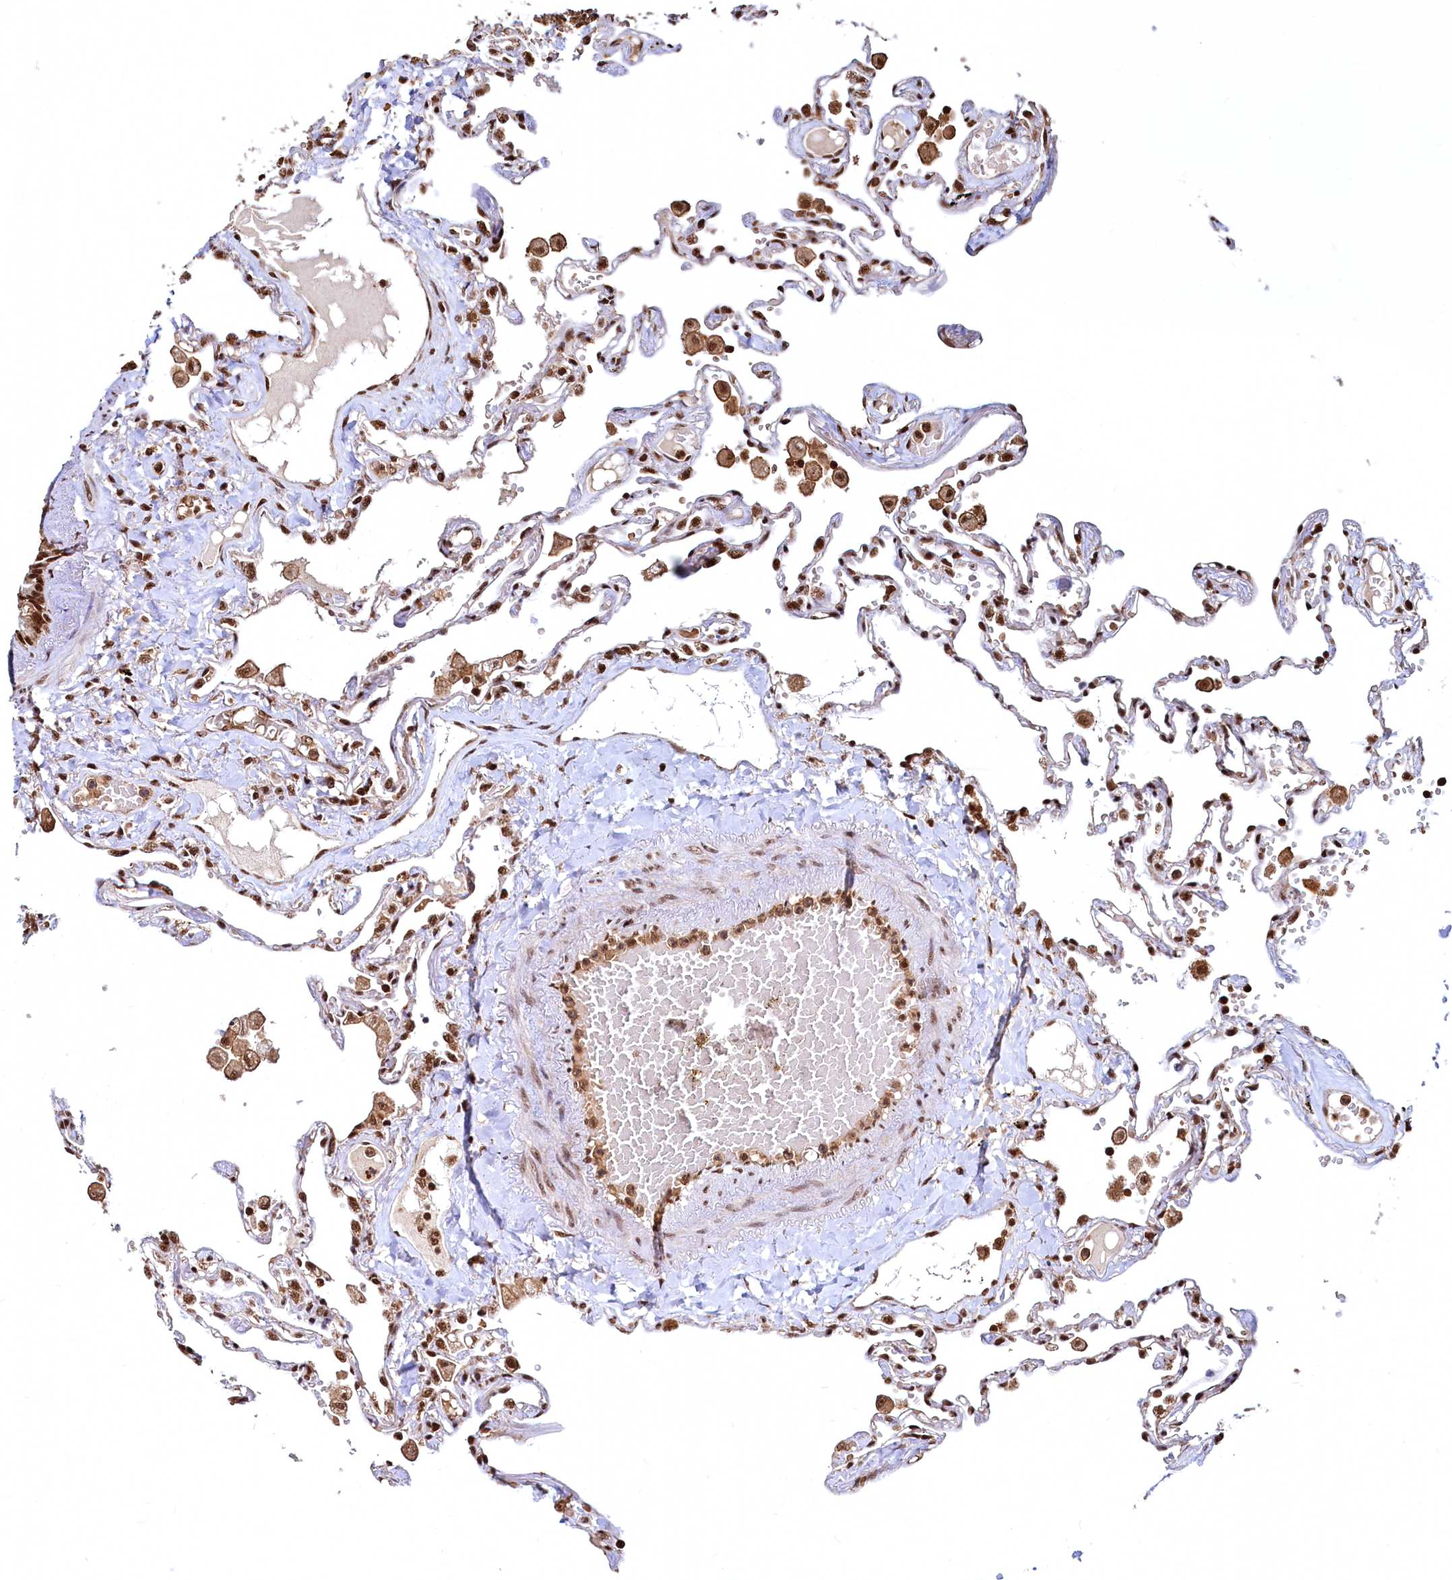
{"staining": {"intensity": "strong", "quantity": ">75%", "location": "nuclear"}, "tissue": "lung", "cell_type": "Alveolar cells", "image_type": "normal", "snomed": [{"axis": "morphology", "description": "Normal tissue, NOS"}, {"axis": "topography", "description": "Lung"}], "caption": "Brown immunohistochemical staining in normal lung shows strong nuclear expression in approximately >75% of alveolar cells.", "gene": "RSRC2", "patient": {"sex": "female", "age": 67}}